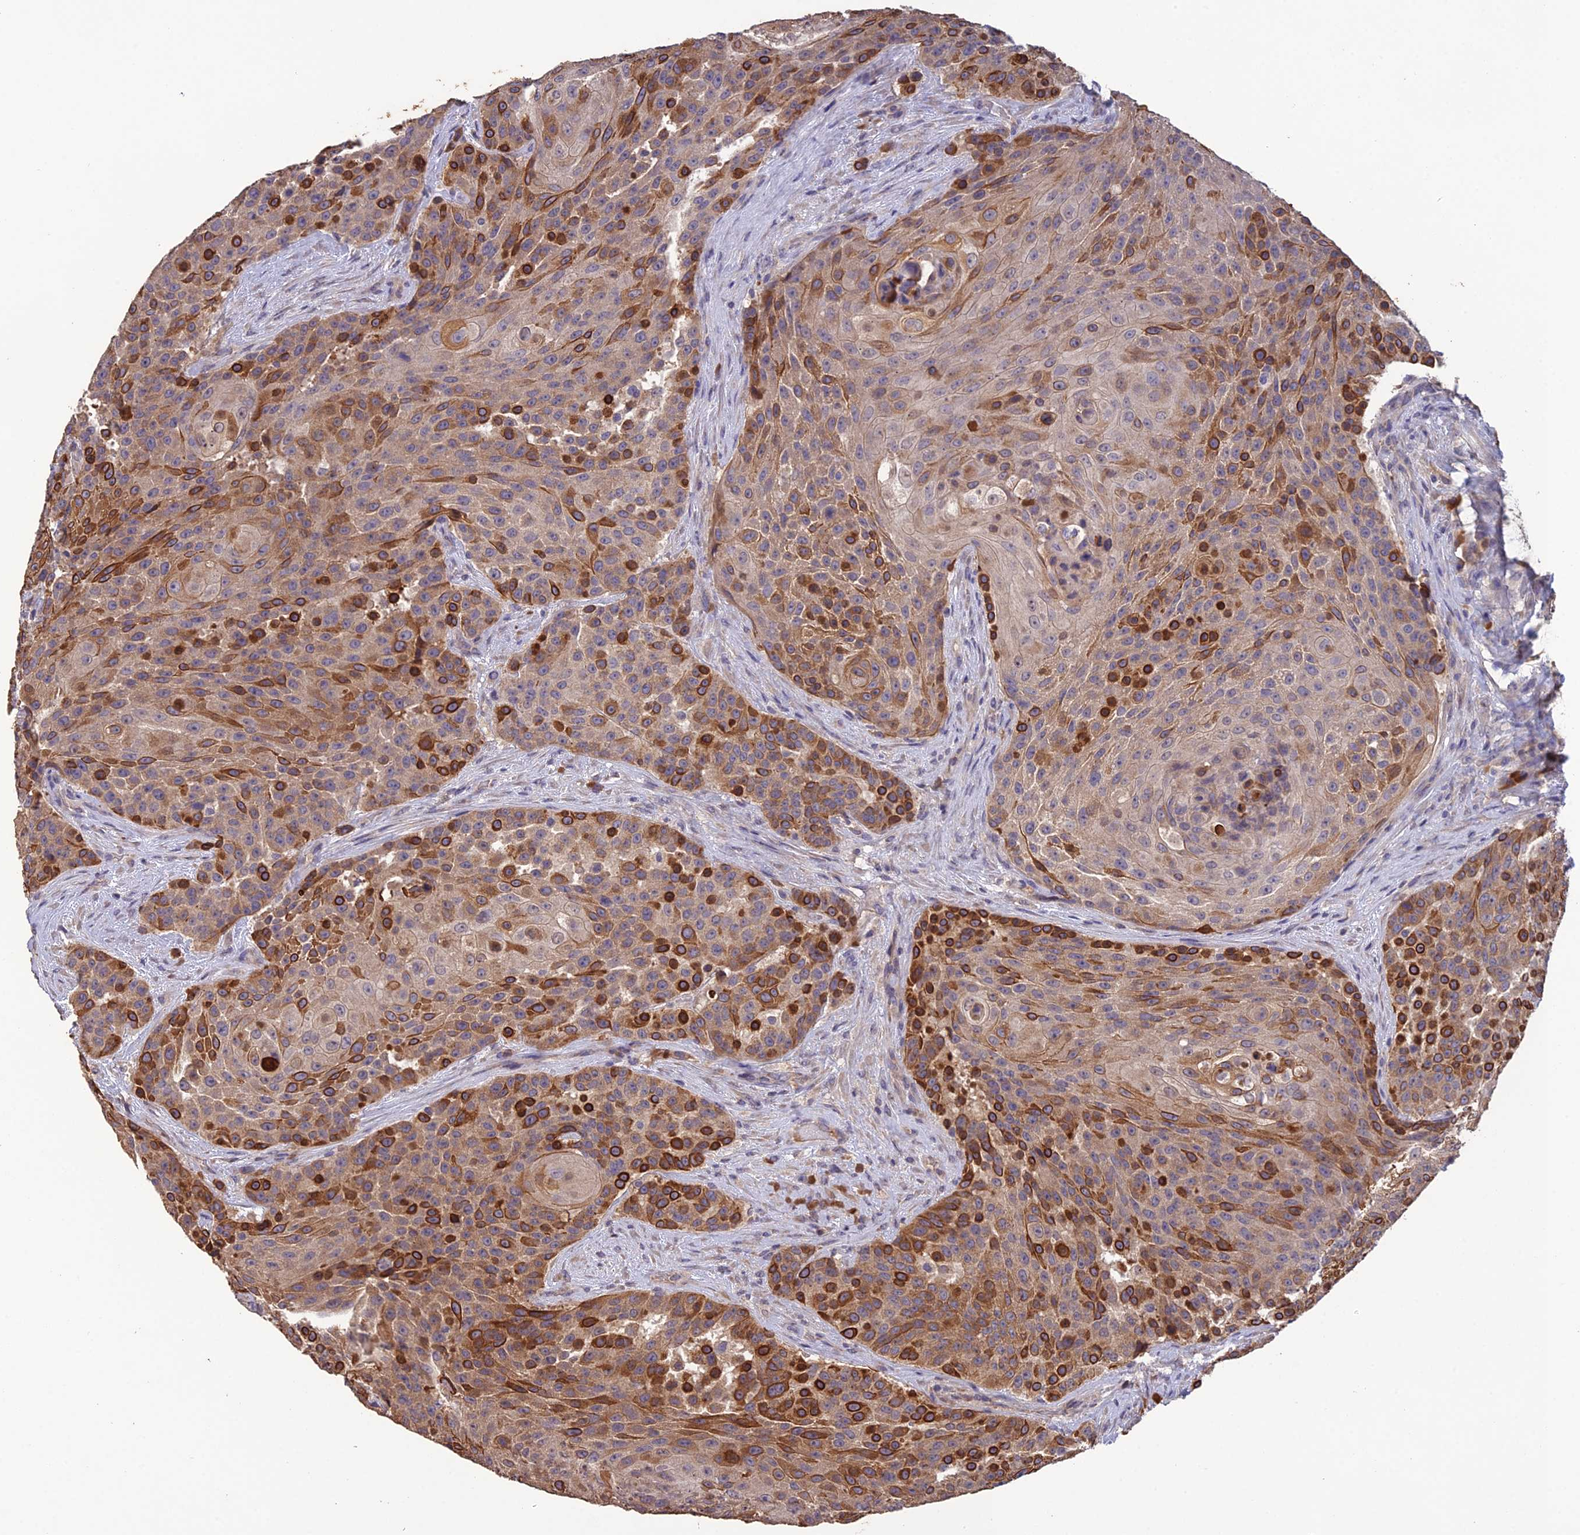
{"staining": {"intensity": "strong", "quantity": "25%-75%", "location": "cytoplasmic/membranous"}, "tissue": "urothelial cancer", "cell_type": "Tumor cells", "image_type": "cancer", "snomed": [{"axis": "morphology", "description": "Urothelial carcinoma, High grade"}, {"axis": "topography", "description": "Urinary bladder"}], "caption": "This image shows immunohistochemistry staining of human urothelial cancer, with high strong cytoplasmic/membranous staining in approximately 25%-75% of tumor cells.", "gene": "SLC39A13", "patient": {"sex": "female", "age": 63}}